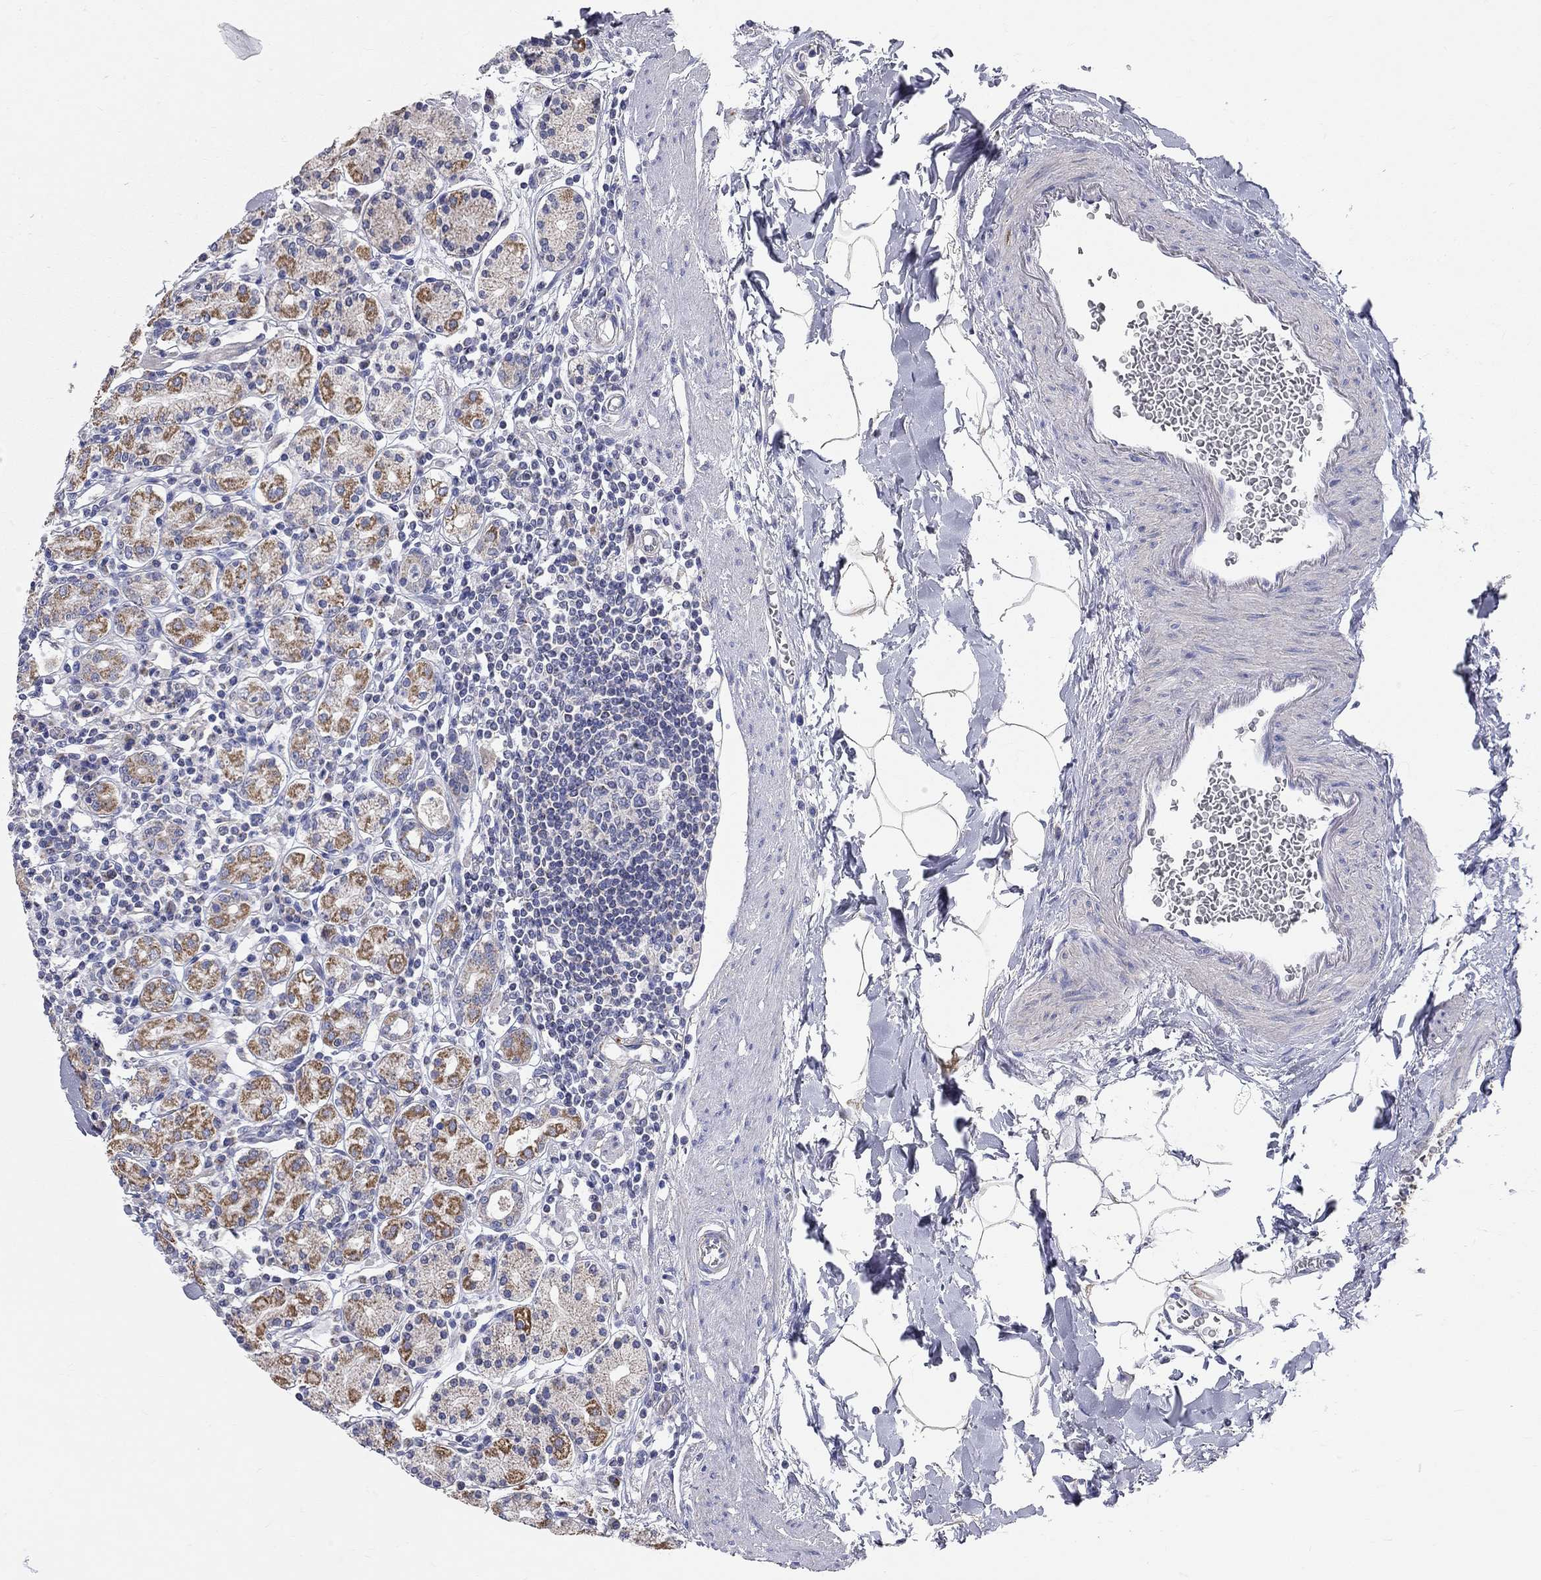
{"staining": {"intensity": "strong", "quantity": "25%-75%", "location": "cytoplasmic/membranous"}, "tissue": "stomach", "cell_type": "Glandular cells", "image_type": "normal", "snomed": [{"axis": "morphology", "description": "Normal tissue, NOS"}, {"axis": "topography", "description": "Stomach, upper"}, {"axis": "topography", "description": "Stomach"}], "caption": "Strong cytoplasmic/membranous protein expression is identified in about 25%-75% of glandular cells in stomach. (Stains: DAB in brown, nuclei in blue, Microscopy: brightfield microscopy at high magnification).", "gene": "CFAP161", "patient": {"sex": "male", "age": 62}}